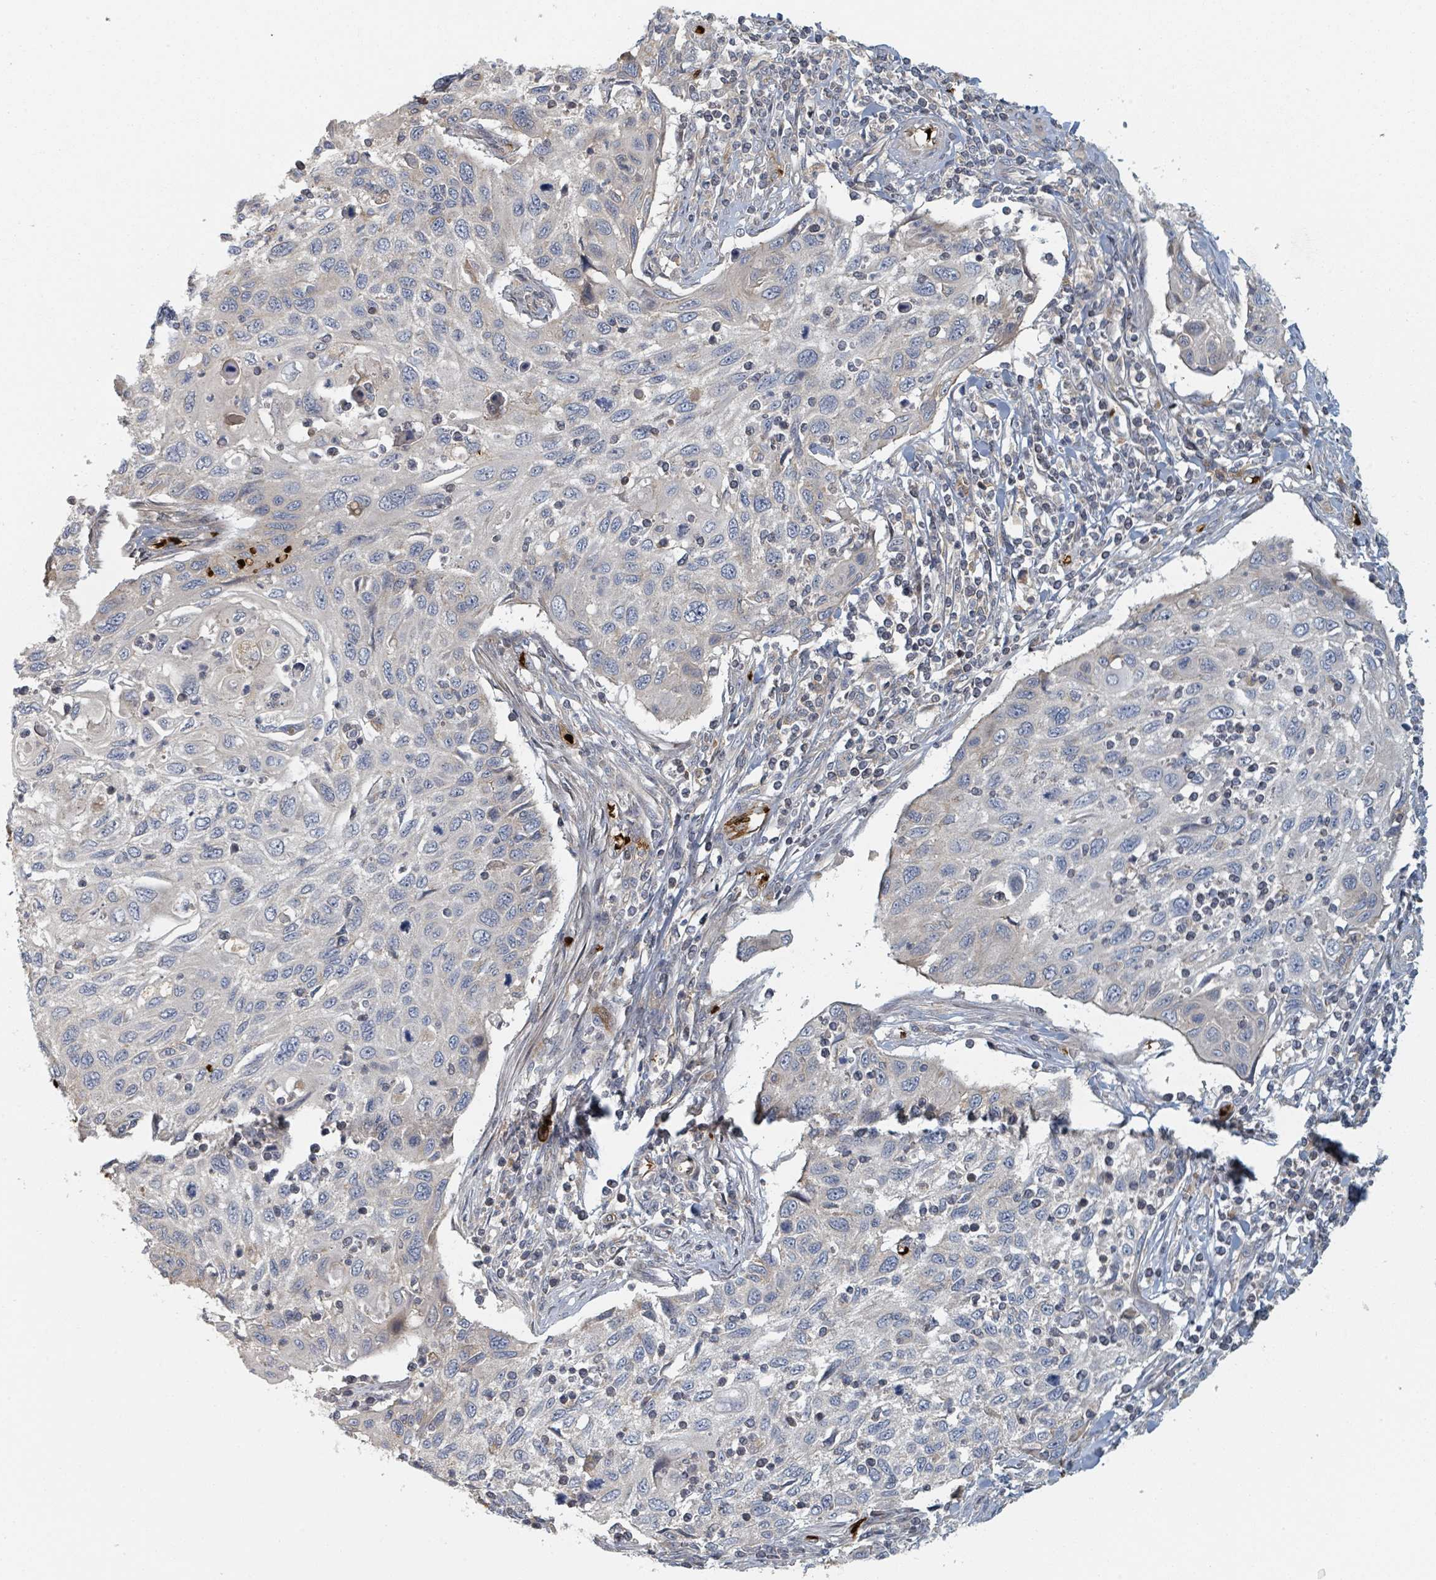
{"staining": {"intensity": "negative", "quantity": "none", "location": "none"}, "tissue": "cervical cancer", "cell_type": "Tumor cells", "image_type": "cancer", "snomed": [{"axis": "morphology", "description": "Squamous cell carcinoma, NOS"}, {"axis": "topography", "description": "Cervix"}], "caption": "Tumor cells are negative for brown protein staining in cervical cancer (squamous cell carcinoma).", "gene": "TRPC4AP", "patient": {"sex": "female", "age": 70}}